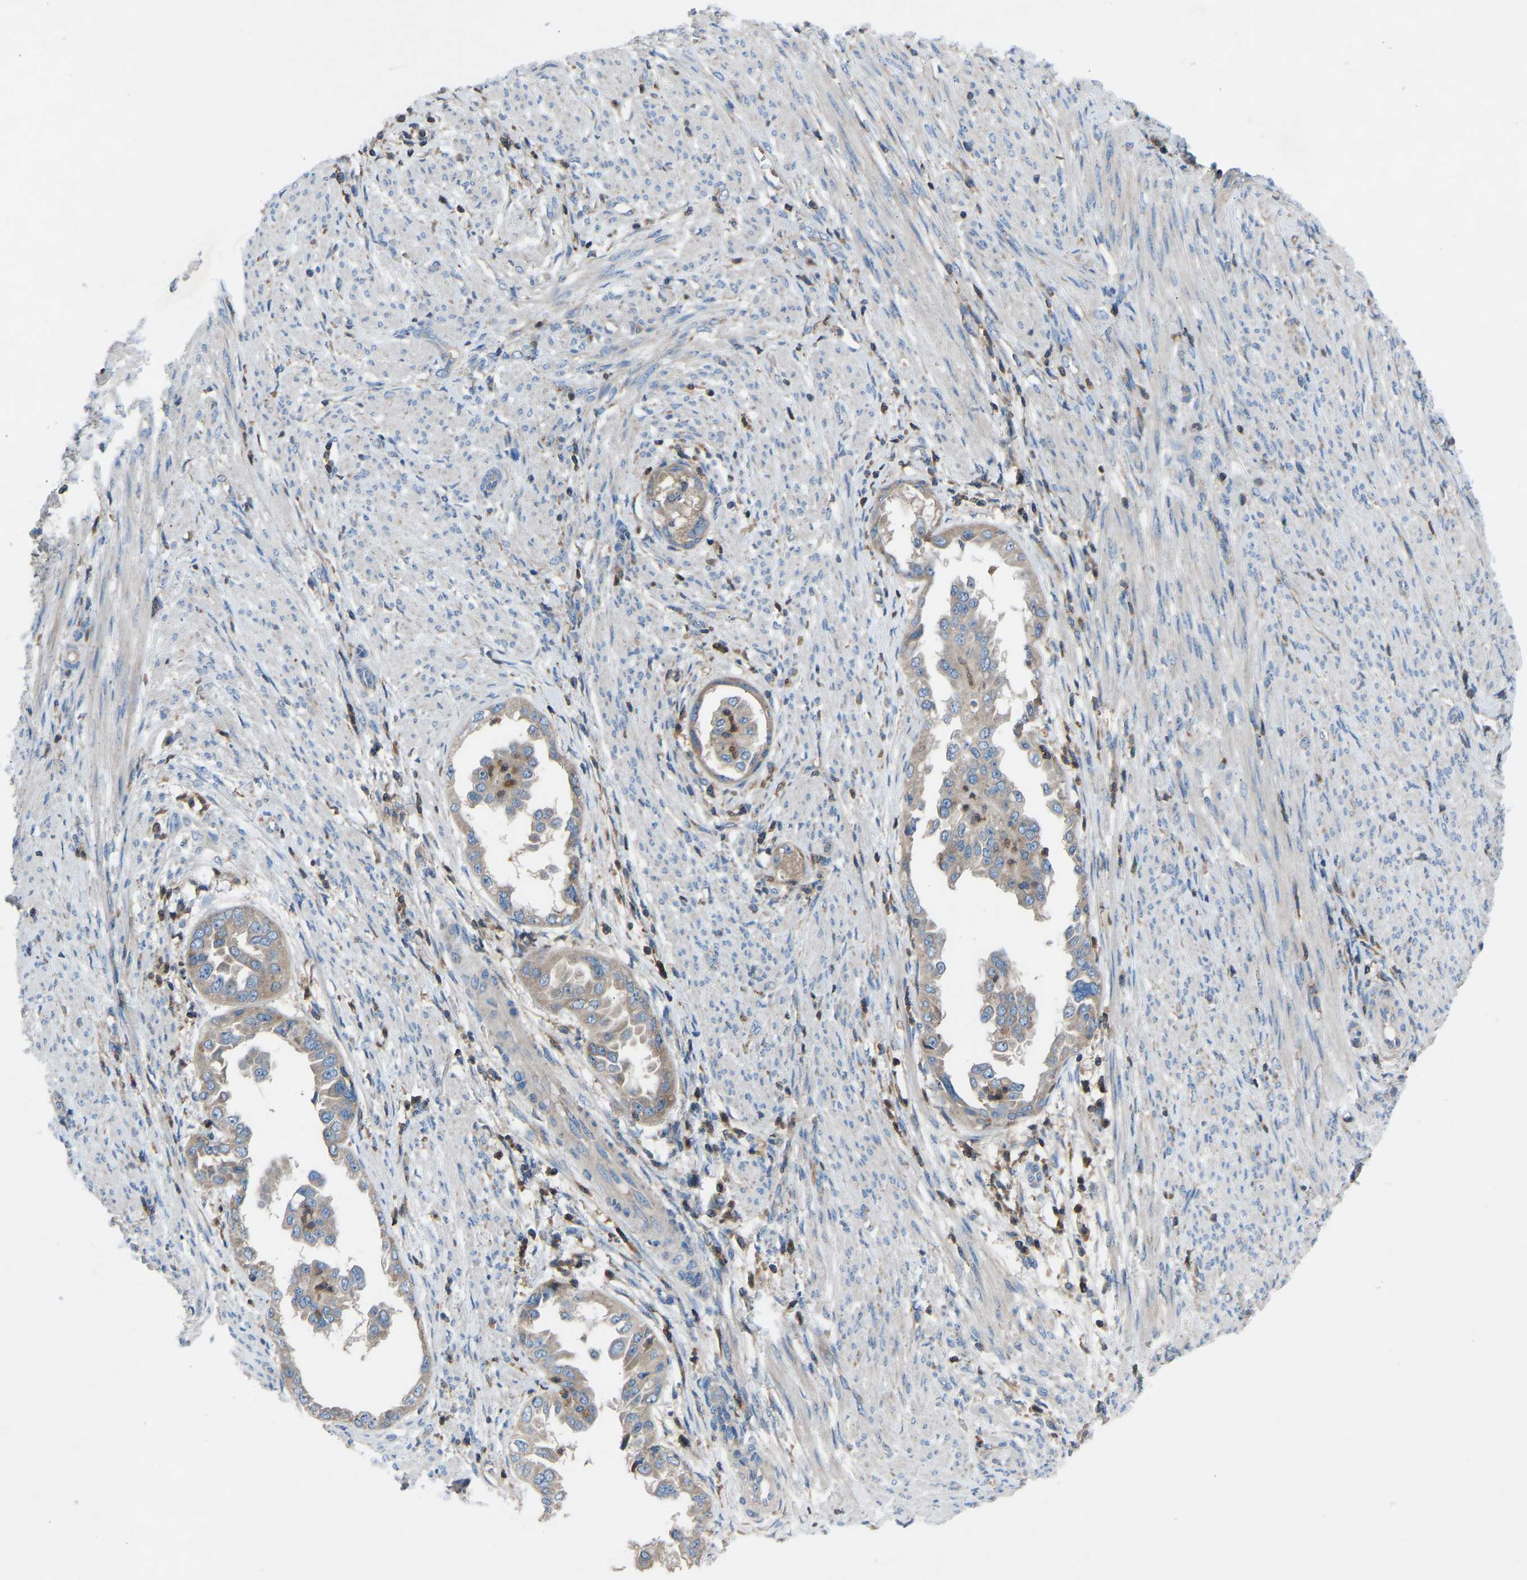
{"staining": {"intensity": "weak", "quantity": "25%-75%", "location": "cytoplasmic/membranous"}, "tissue": "endometrial cancer", "cell_type": "Tumor cells", "image_type": "cancer", "snomed": [{"axis": "morphology", "description": "Adenocarcinoma, NOS"}, {"axis": "topography", "description": "Endometrium"}], "caption": "Immunohistochemical staining of human endometrial adenocarcinoma exhibits low levels of weak cytoplasmic/membranous positivity in about 25%-75% of tumor cells. (brown staining indicates protein expression, while blue staining denotes nuclei).", "gene": "GRK6", "patient": {"sex": "female", "age": 85}}